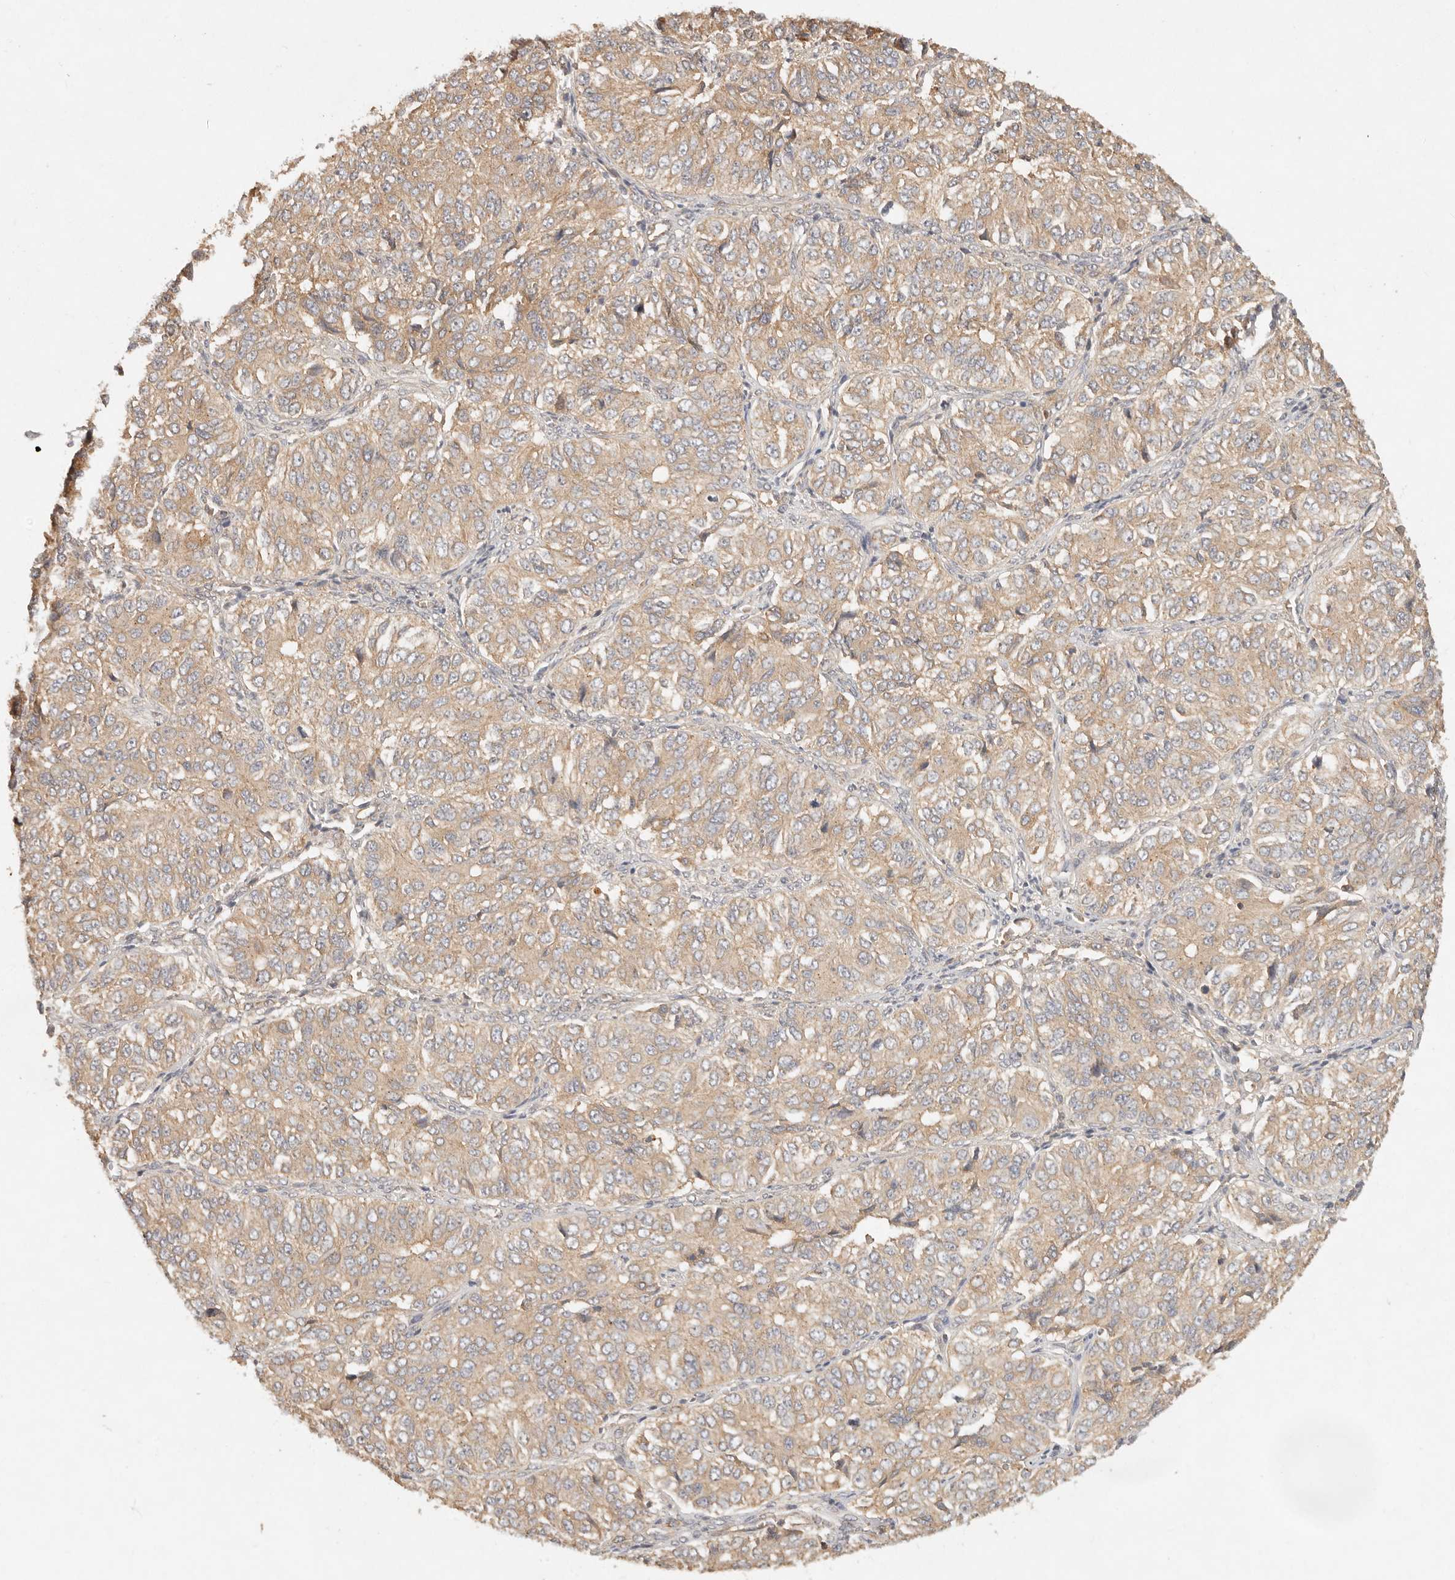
{"staining": {"intensity": "weak", "quantity": ">75%", "location": "cytoplasmic/membranous"}, "tissue": "ovarian cancer", "cell_type": "Tumor cells", "image_type": "cancer", "snomed": [{"axis": "morphology", "description": "Carcinoma, endometroid"}, {"axis": "topography", "description": "Ovary"}], "caption": "Protein expression by immunohistochemistry (IHC) shows weak cytoplasmic/membranous staining in approximately >75% of tumor cells in ovarian cancer. (Stains: DAB in brown, nuclei in blue, Microscopy: brightfield microscopy at high magnification).", "gene": "HECTD3", "patient": {"sex": "female", "age": 51}}